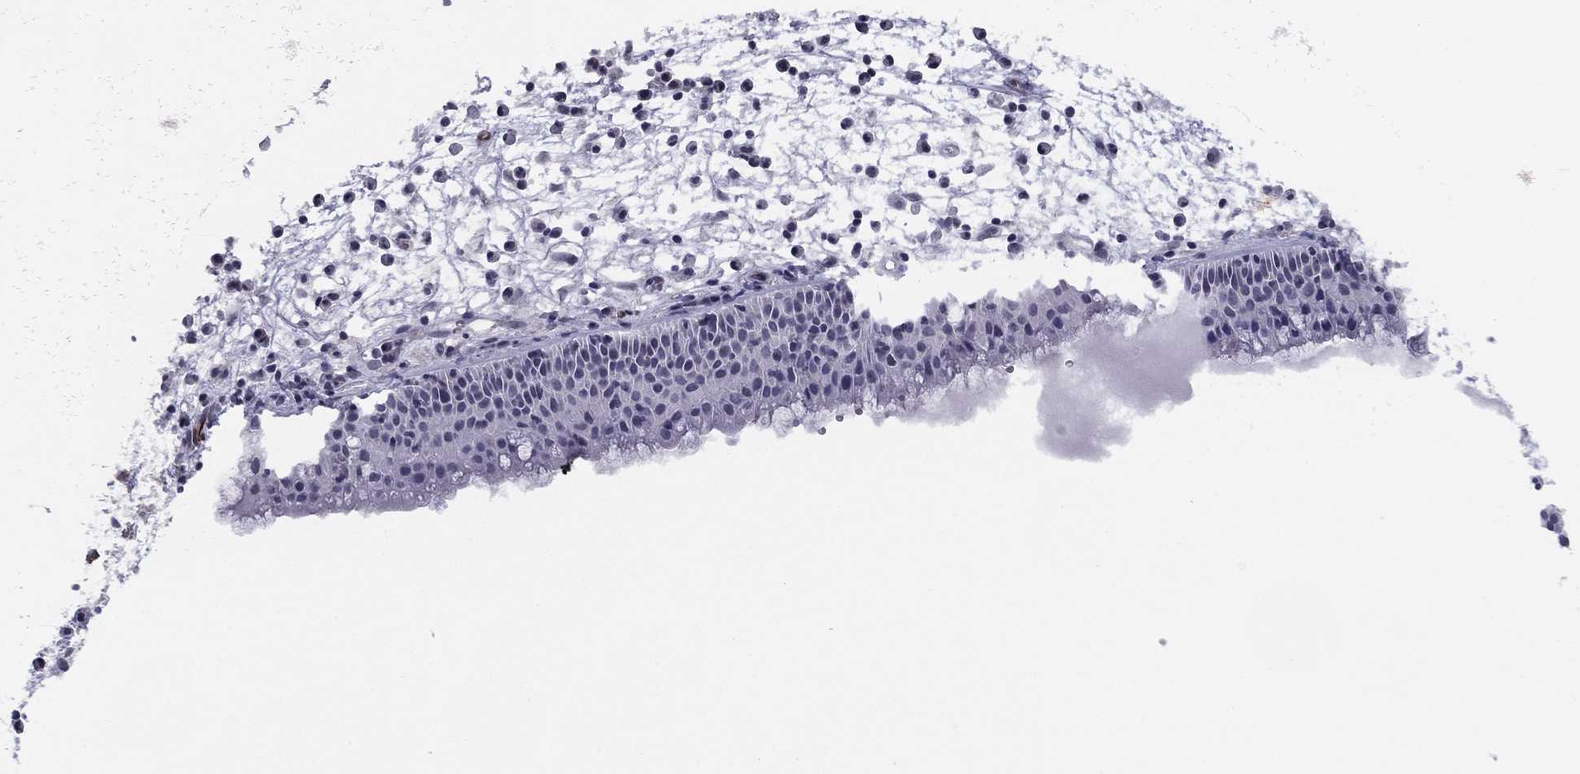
{"staining": {"intensity": "negative", "quantity": "none", "location": "none"}, "tissue": "nasopharynx", "cell_type": "Respiratory epithelial cells", "image_type": "normal", "snomed": [{"axis": "morphology", "description": "Normal tissue, NOS"}, {"axis": "topography", "description": "Nasopharynx"}], "caption": "The micrograph reveals no significant staining in respiratory epithelial cells of nasopharynx. (Brightfield microscopy of DAB (3,3'-diaminobenzidine) immunohistochemistry at high magnification).", "gene": "ANKS4B", "patient": {"sex": "female", "age": 73}}